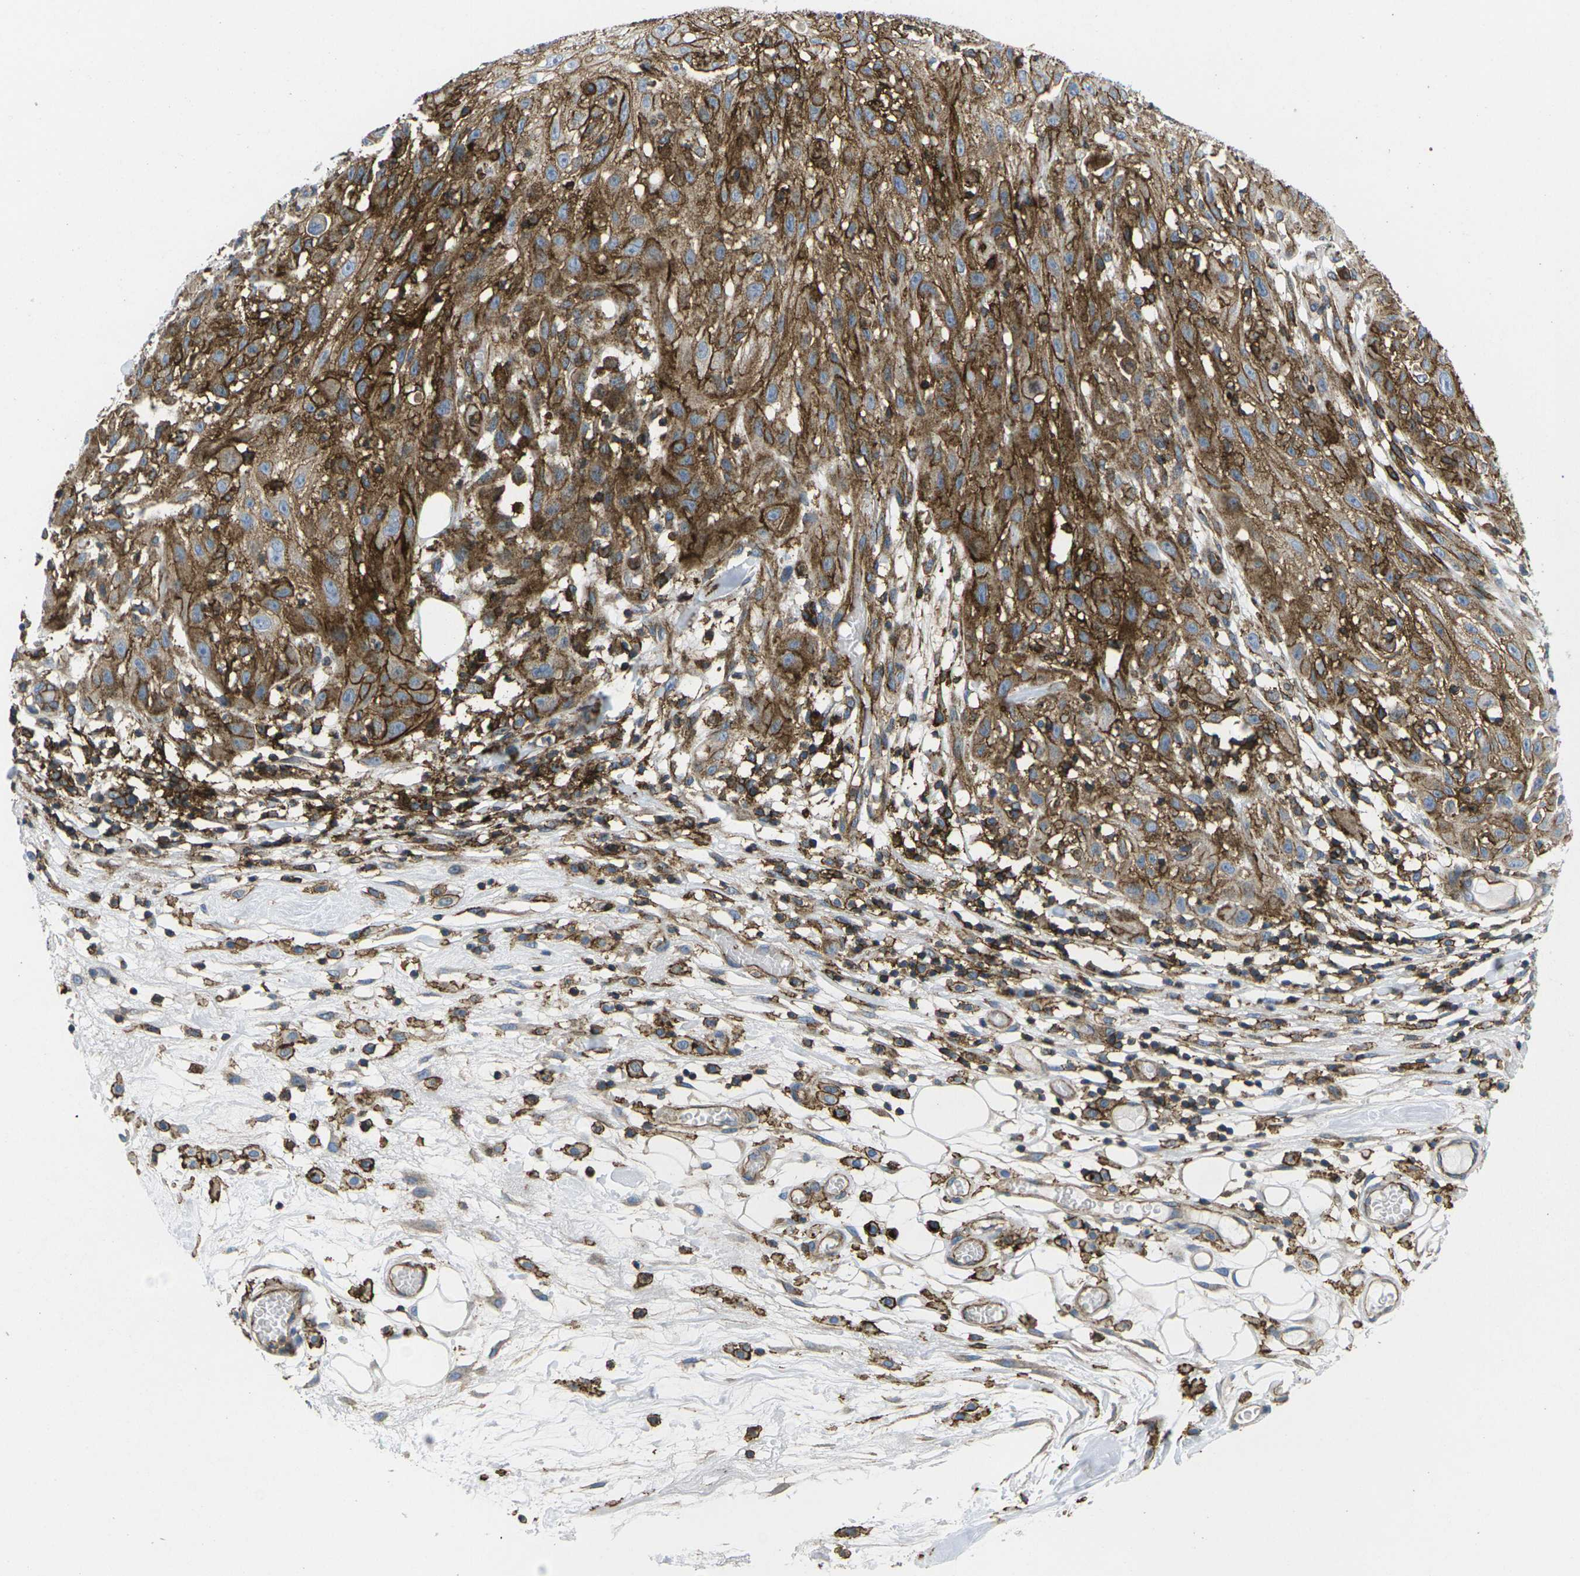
{"staining": {"intensity": "strong", "quantity": ">75%", "location": "cytoplasmic/membranous"}, "tissue": "skin cancer", "cell_type": "Tumor cells", "image_type": "cancer", "snomed": [{"axis": "morphology", "description": "Squamous cell carcinoma, NOS"}, {"axis": "topography", "description": "Skin"}], "caption": "Skin cancer stained with IHC displays strong cytoplasmic/membranous staining in about >75% of tumor cells.", "gene": "IQGAP1", "patient": {"sex": "male", "age": 75}}